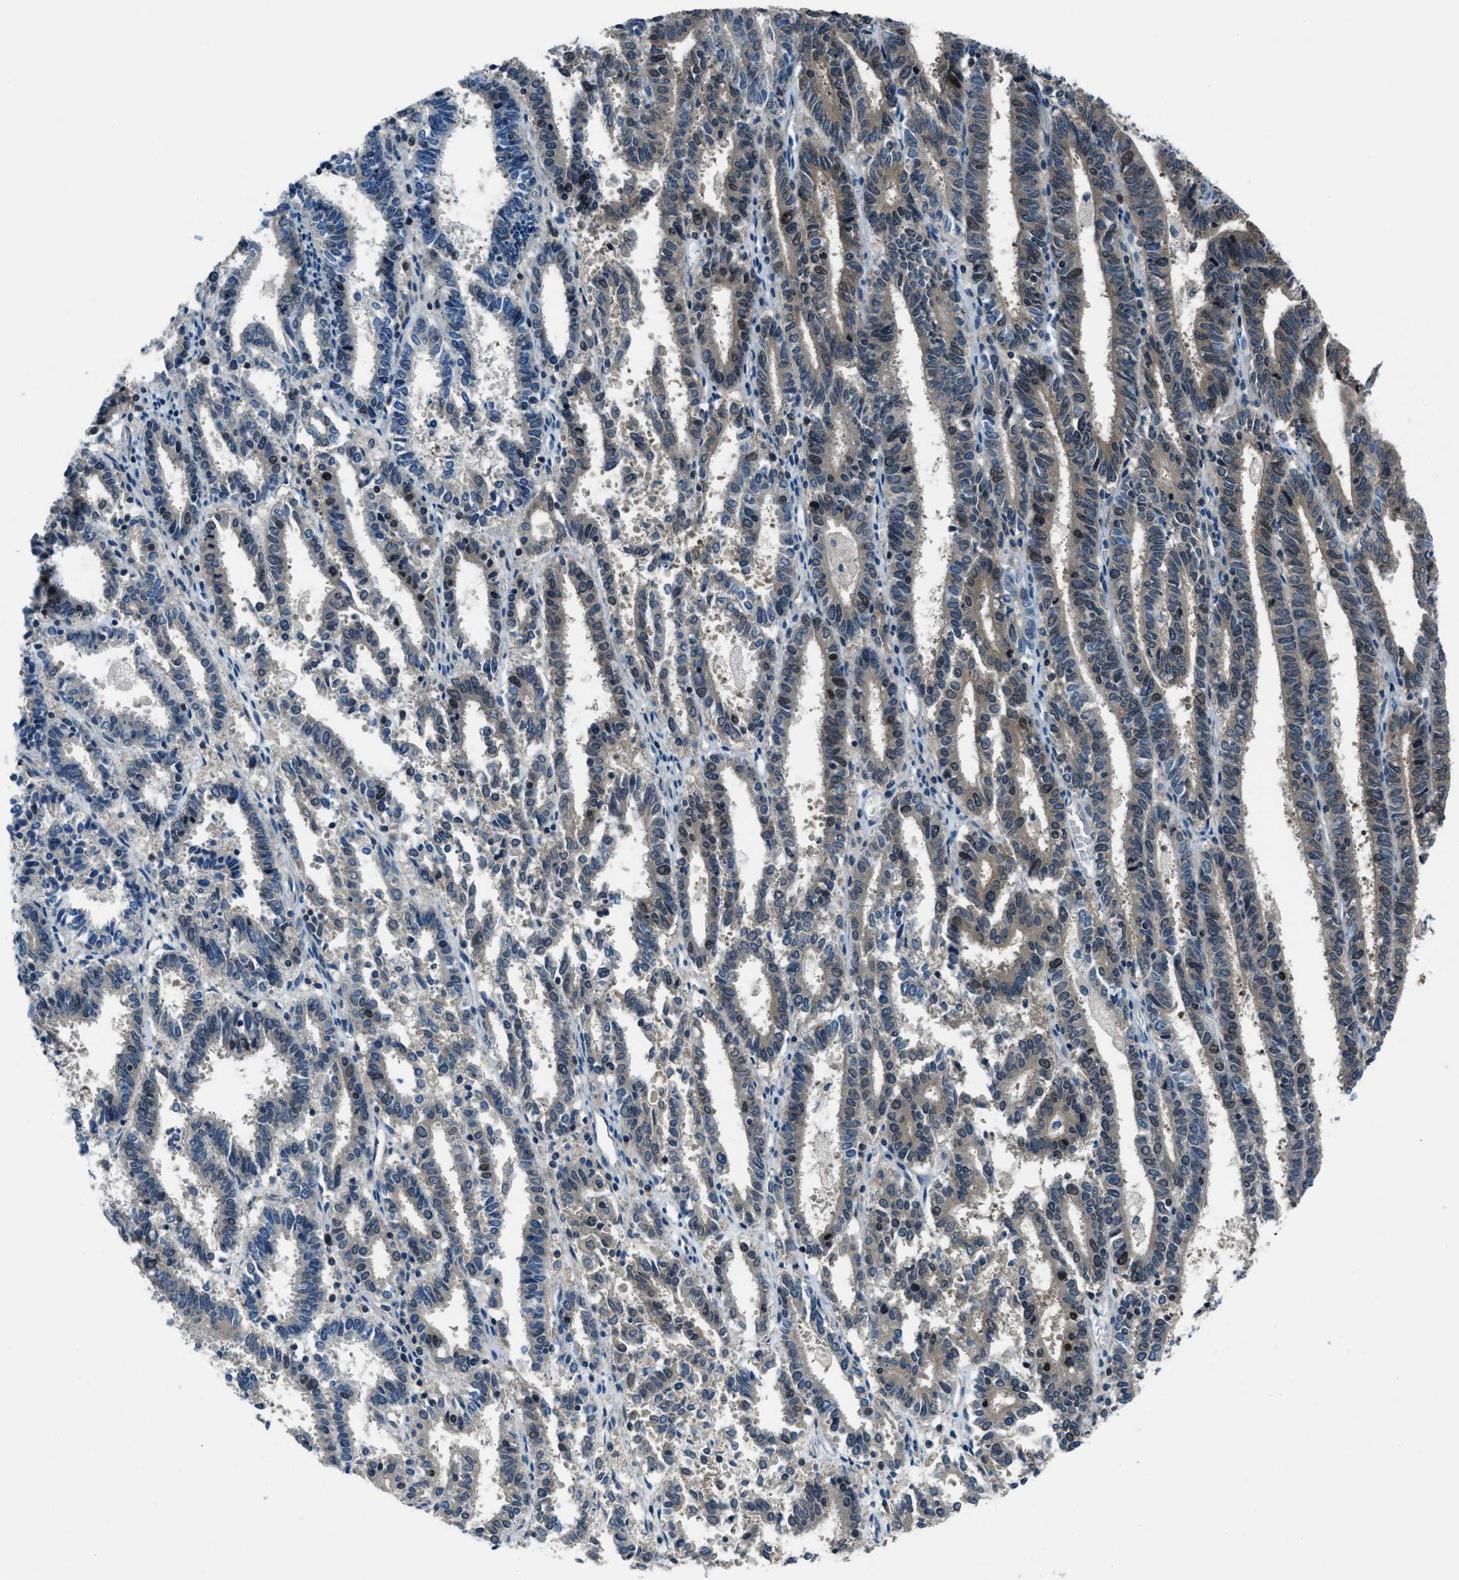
{"staining": {"intensity": "moderate", "quantity": "25%-75%", "location": "cytoplasmic/membranous"}, "tissue": "endometrial cancer", "cell_type": "Tumor cells", "image_type": "cancer", "snomed": [{"axis": "morphology", "description": "Adenocarcinoma, NOS"}, {"axis": "topography", "description": "Uterus"}], "caption": "Endometrial adenocarcinoma stained with a brown dye reveals moderate cytoplasmic/membranous positive staining in approximately 25%-75% of tumor cells.", "gene": "ARFGAP2", "patient": {"sex": "female", "age": 83}}